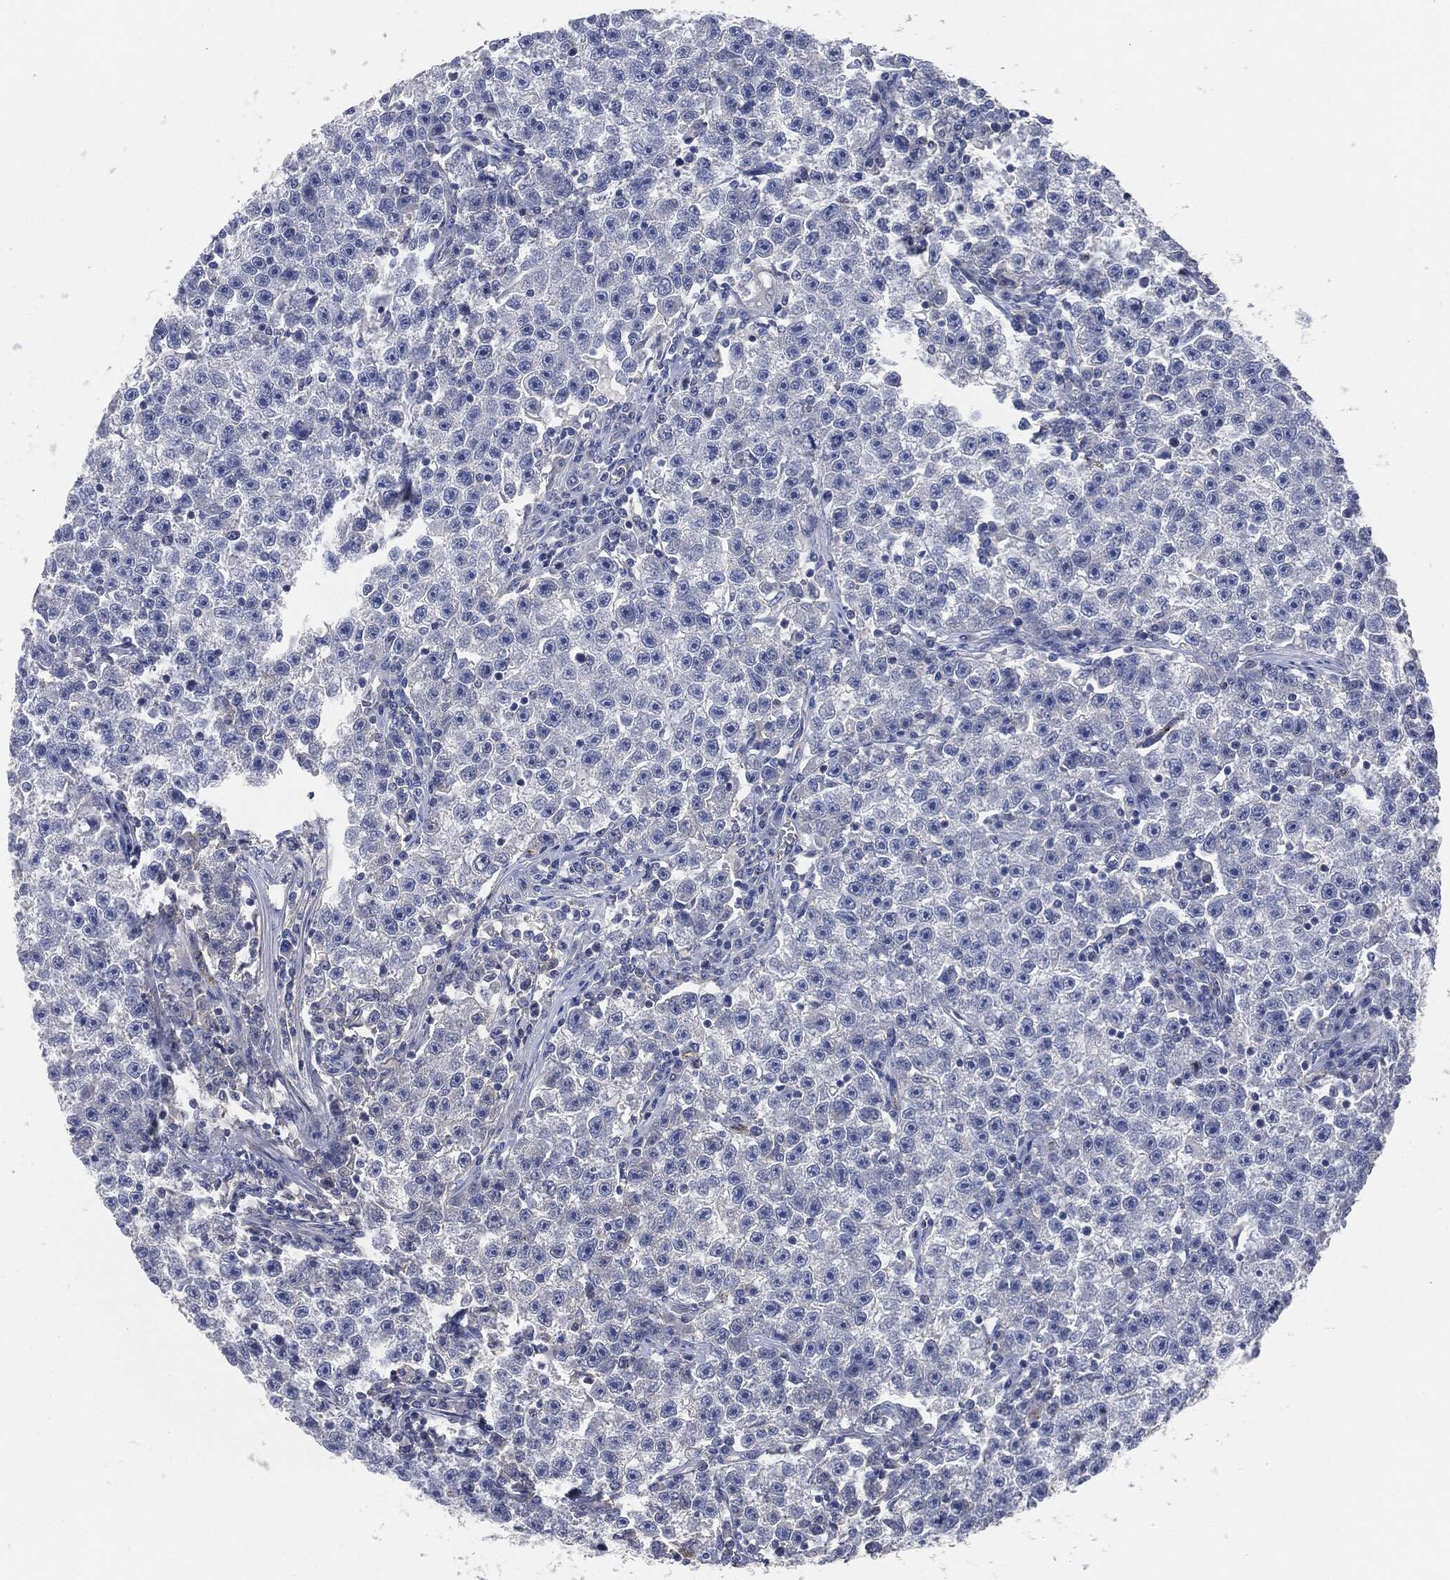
{"staining": {"intensity": "negative", "quantity": "none", "location": "none"}, "tissue": "testis cancer", "cell_type": "Tumor cells", "image_type": "cancer", "snomed": [{"axis": "morphology", "description": "Seminoma, NOS"}, {"axis": "topography", "description": "Testis"}], "caption": "Testis seminoma stained for a protein using immunohistochemistry (IHC) exhibits no expression tumor cells.", "gene": "APOB", "patient": {"sex": "male", "age": 22}}